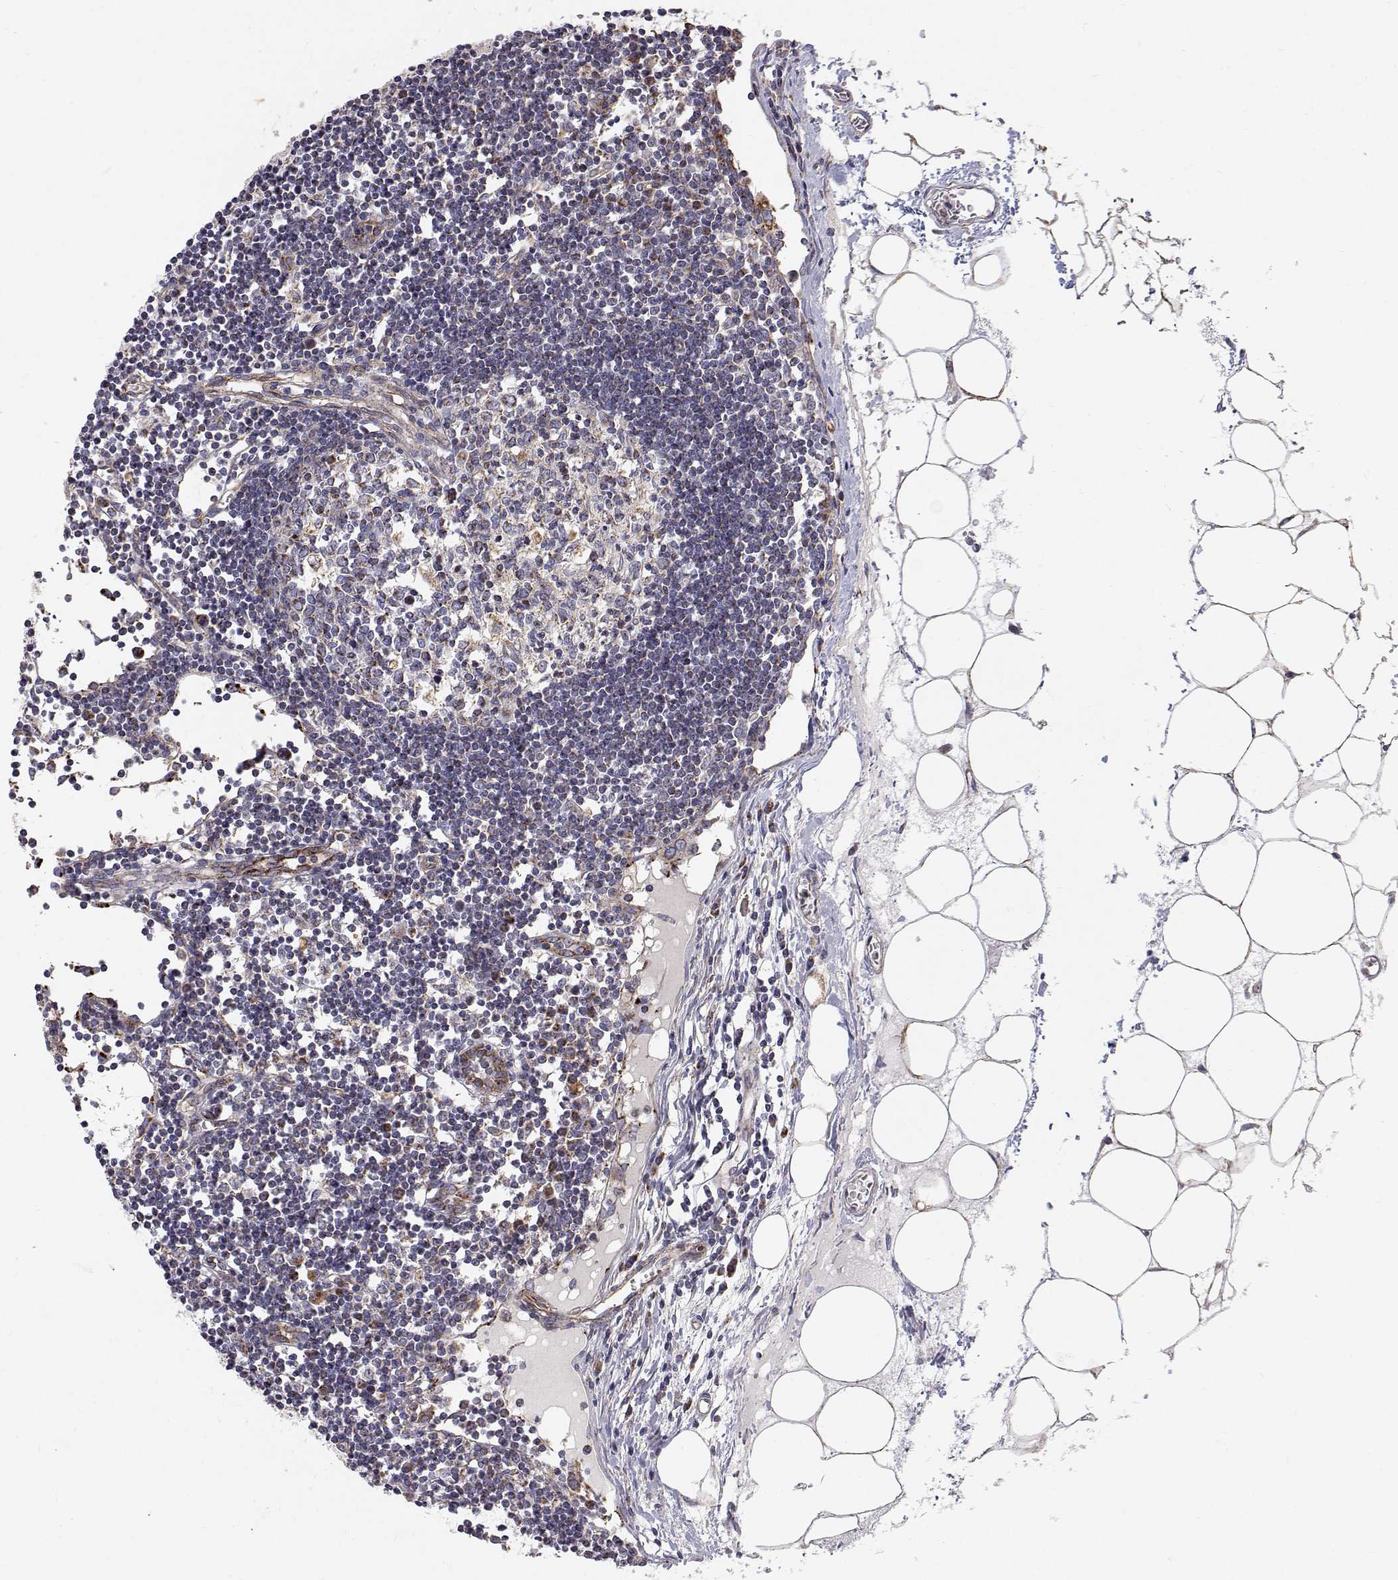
{"staining": {"intensity": "moderate", "quantity": "25%-75%", "location": "cytoplasmic/membranous"}, "tissue": "lymph node", "cell_type": "Germinal center cells", "image_type": "normal", "snomed": [{"axis": "morphology", "description": "Normal tissue, NOS"}, {"axis": "topography", "description": "Lymph node"}], "caption": "High-power microscopy captured an immunohistochemistry histopathology image of normal lymph node, revealing moderate cytoplasmic/membranous staining in about 25%-75% of germinal center cells.", "gene": "SPICE1", "patient": {"sex": "female", "age": 65}}